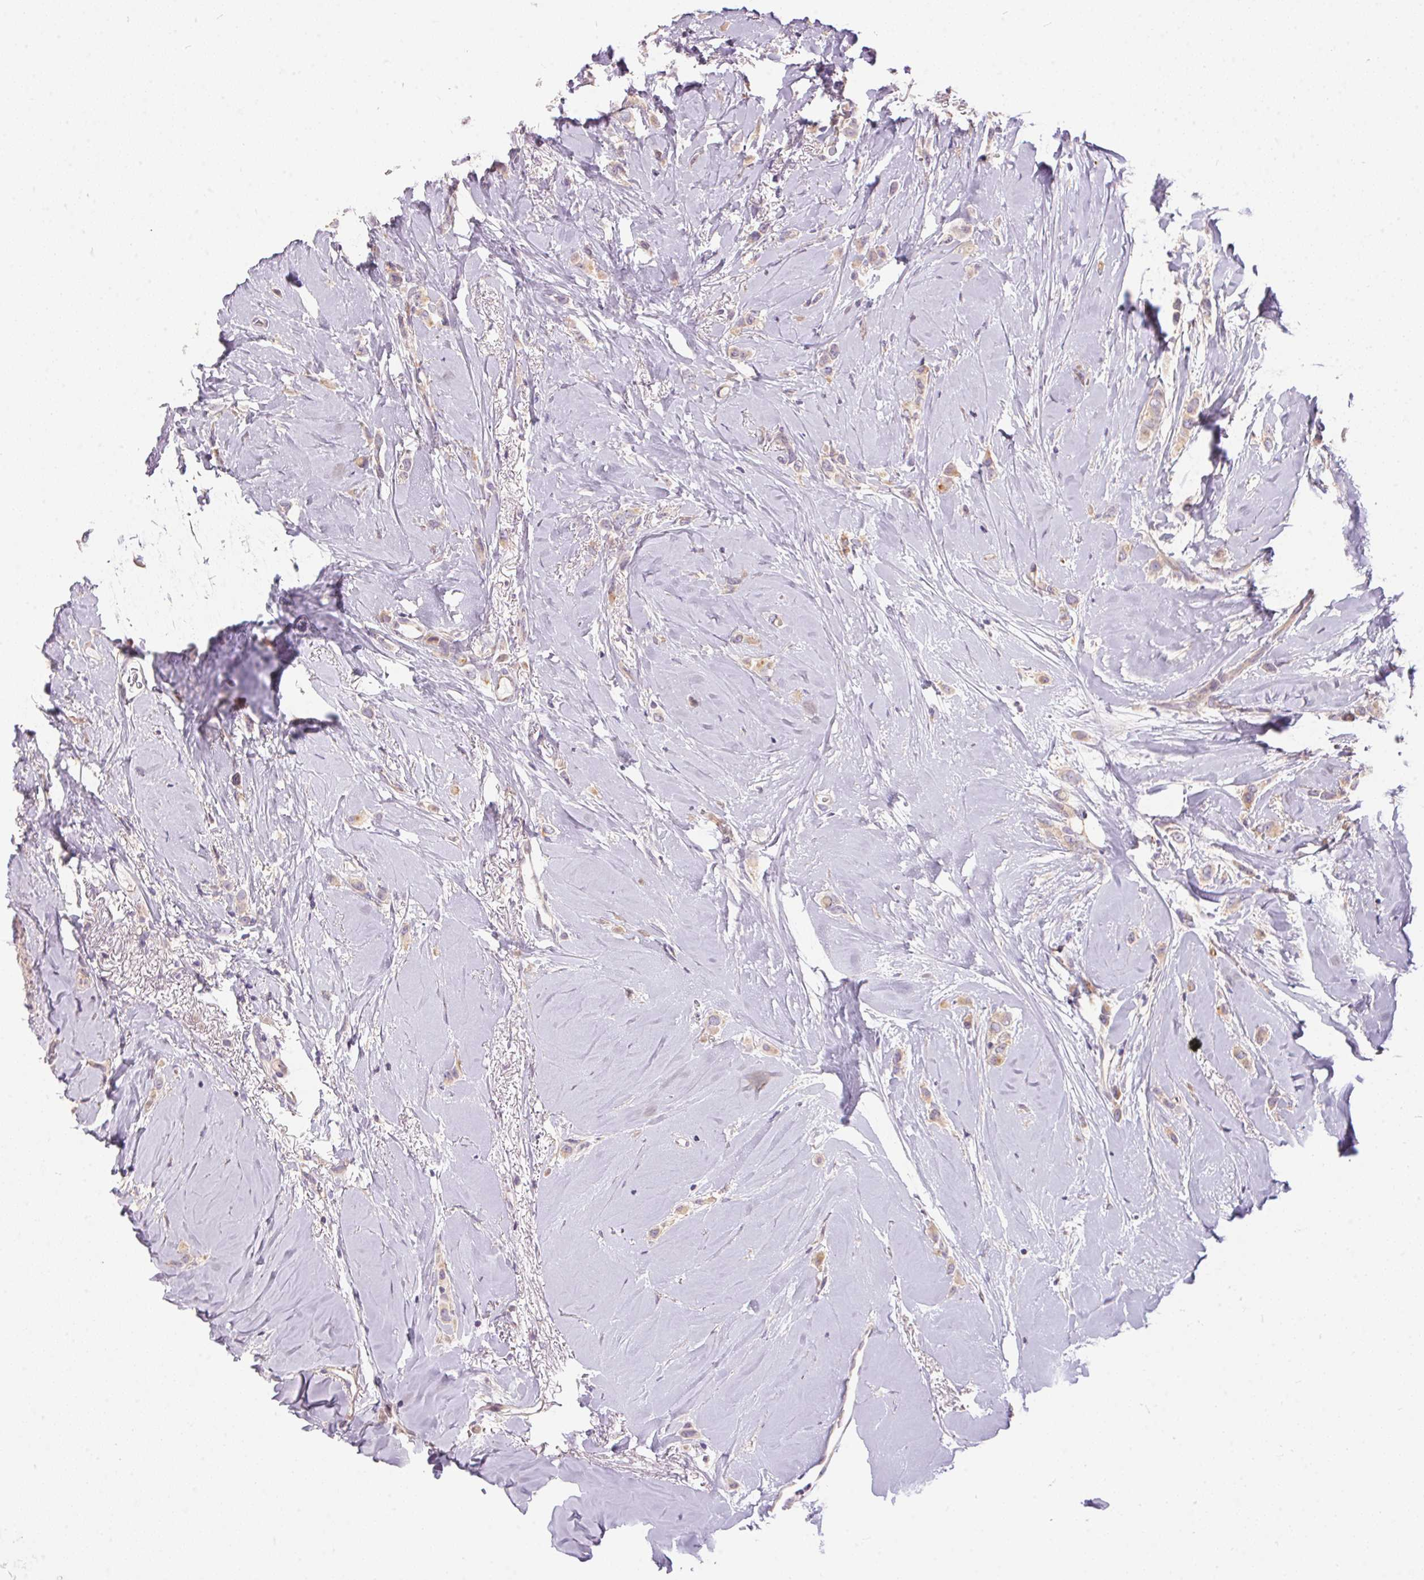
{"staining": {"intensity": "weak", "quantity": "25%-75%", "location": "cytoplasmic/membranous"}, "tissue": "breast cancer", "cell_type": "Tumor cells", "image_type": "cancer", "snomed": [{"axis": "morphology", "description": "Lobular carcinoma"}, {"axis": "topography", "description": "Breast"}], "caption": "A brown stain shows weak cytoplasmic/membranous staining of a protein in human breast cancer tumor cells. Using DAB (brown) and hematoxylin (blue) stains, captured at high magnification using brightfield microscopy.", "gene": "UNC13B", "patient": {"sex": "female", "age": 66}}